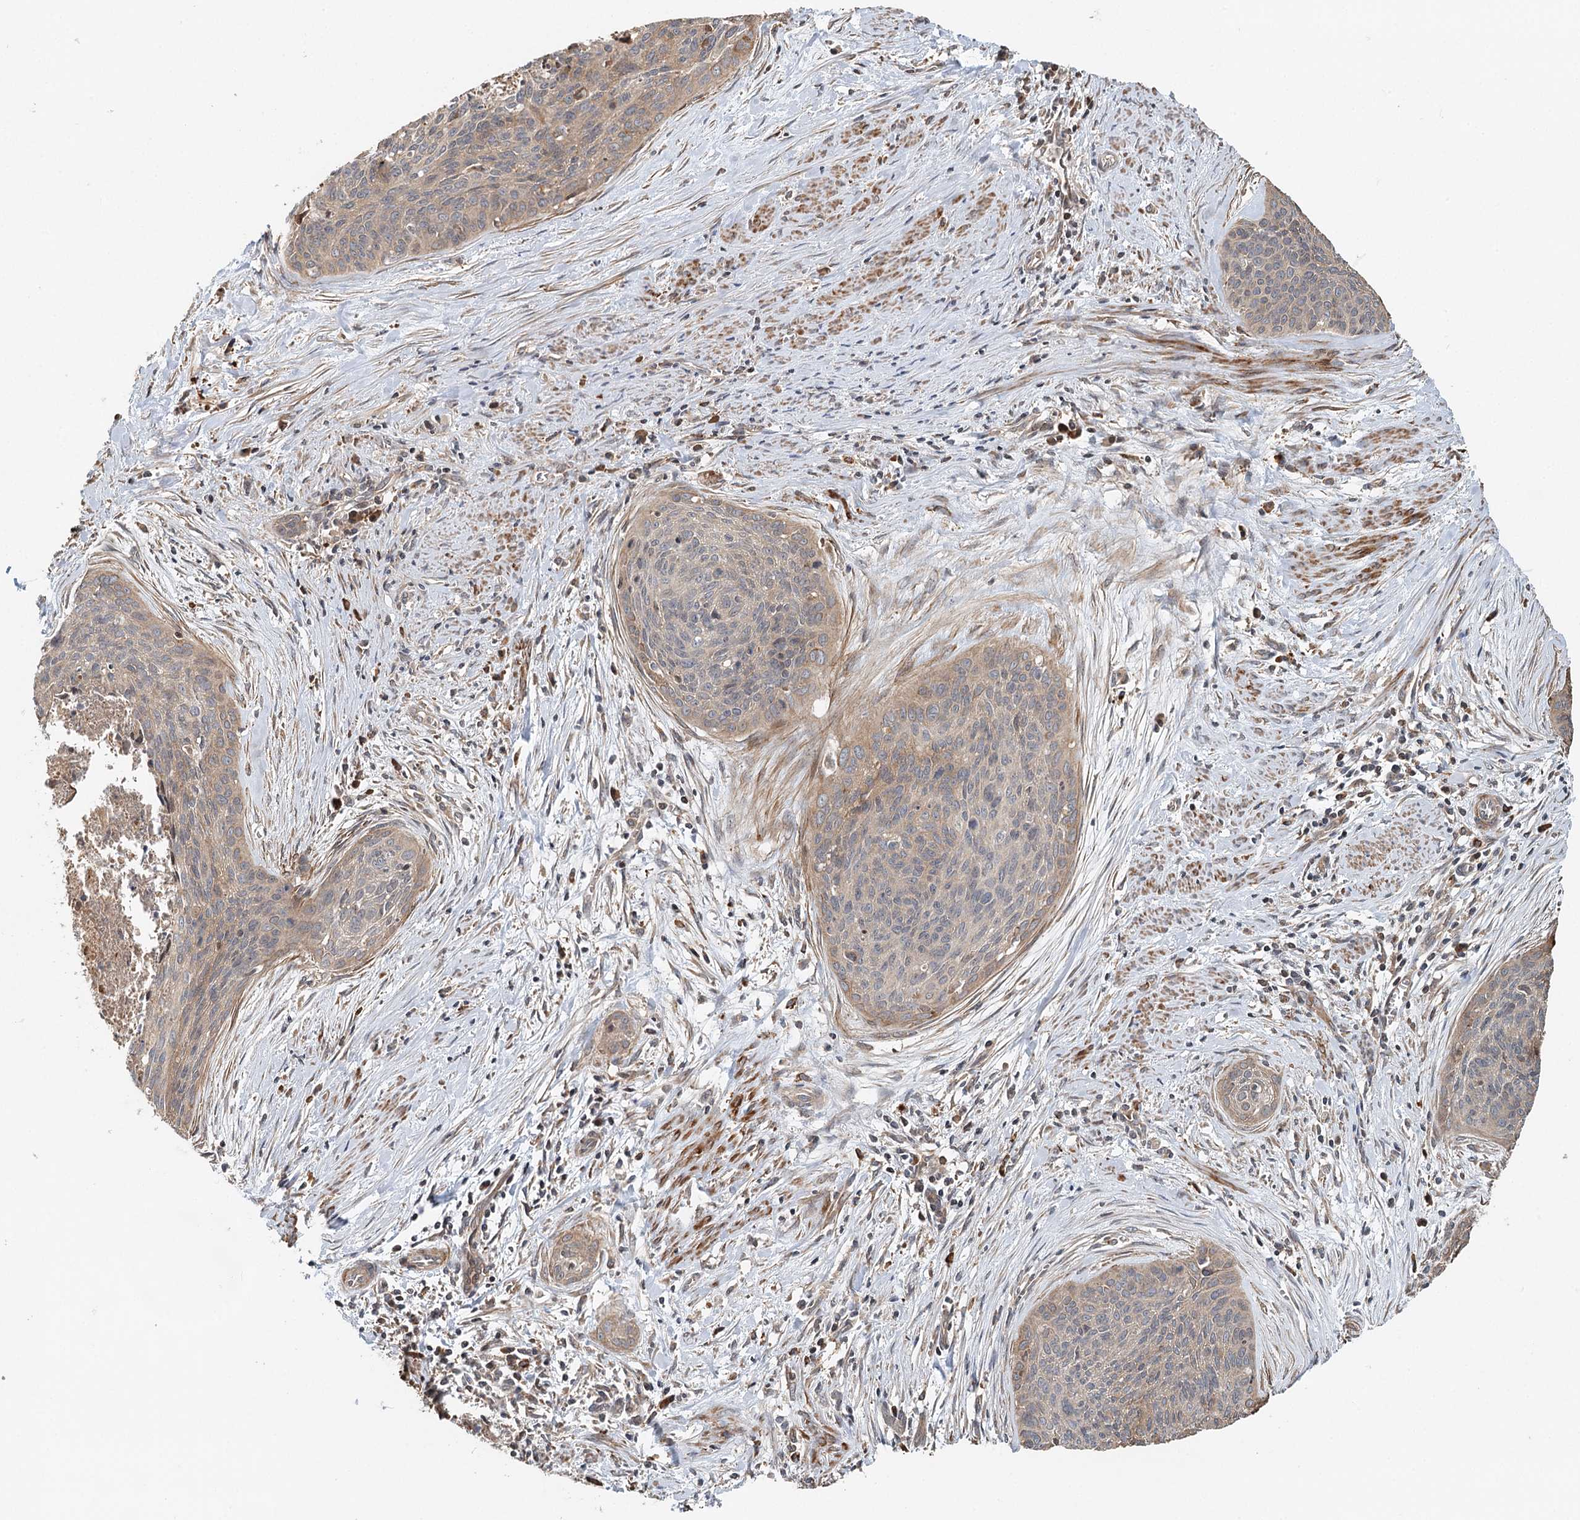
{"staining": {"intensity": "weak", "quantity": "<25%", "location": "cytoplasmic/membranous"}, "tissue": "cervical cancer", "cell_type": "Tumor cells", "image_type": "cancer", "snomed": [{"axis": "morphology", "description": "Squamous cell carcinoma, NOS"}, {"axis": "topography", "description": "Cervix"}], "caption": "Immunohistochemistry histopathology image of squamous cell carcinoma (cervical) stained for a protein (brown), which exhibits no expression in tumor cells.", "gene": "RNF111", "patient": {"sex": "female", "age": 55}}